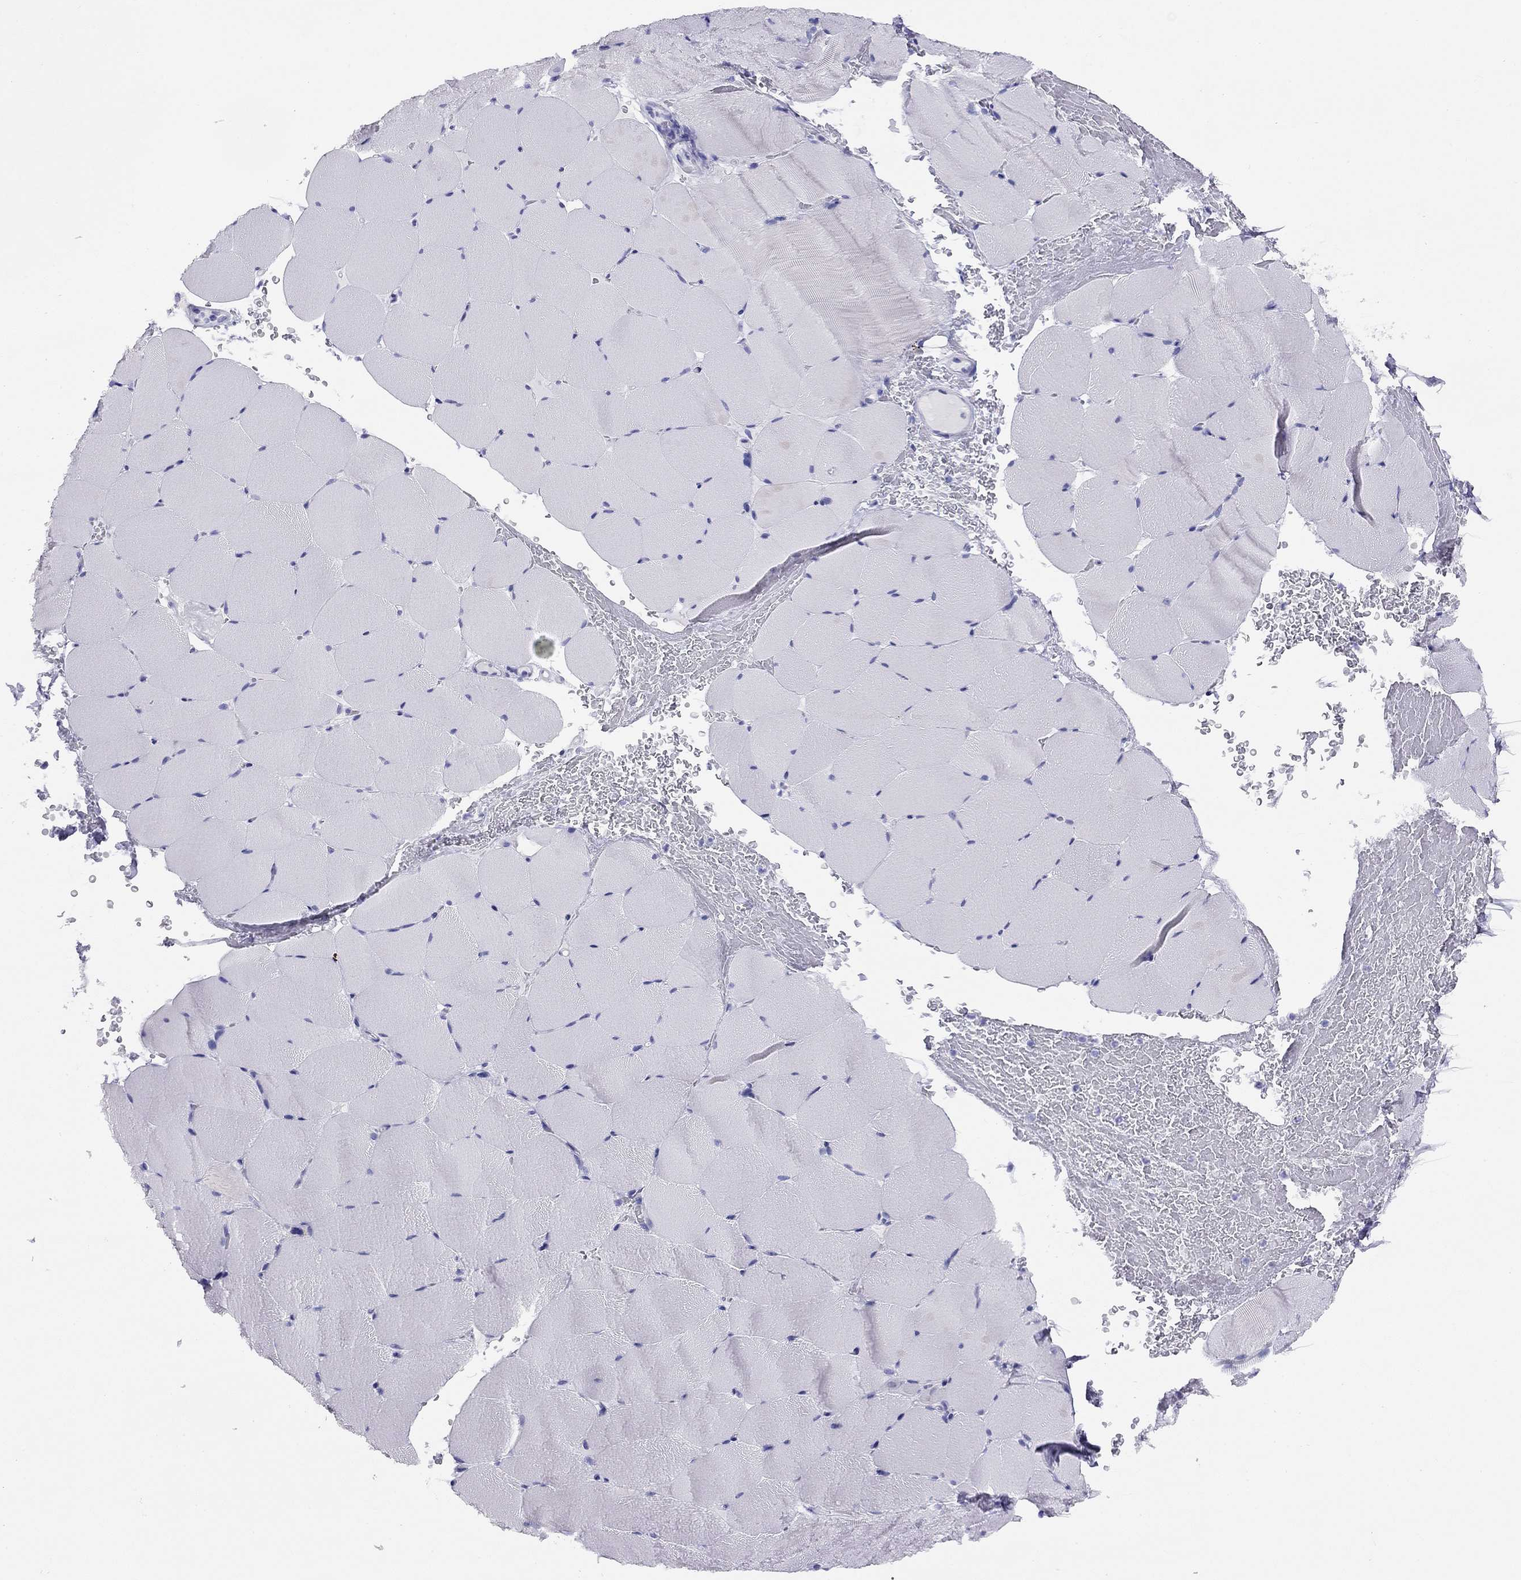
{"staining": {"intensity": "negative", "quantity": "none", "location": "none"}, "tissue": "skeletal muscle", "cell_type": "Myocytes", "image_type": "normal", "snomed": [{"axis": "morphology", "description": "Normal tissue, NOS"}, {"axis": "topography", "description": "Skeletal muscle"}], "caption": "The immunohistochemistry (IHC) image has no significant staining in myocytes of skeletal muscle. Nuclei are stained in blue.", "gene": "LRIT2", "patient": {"sex": "female", "age": 37}}